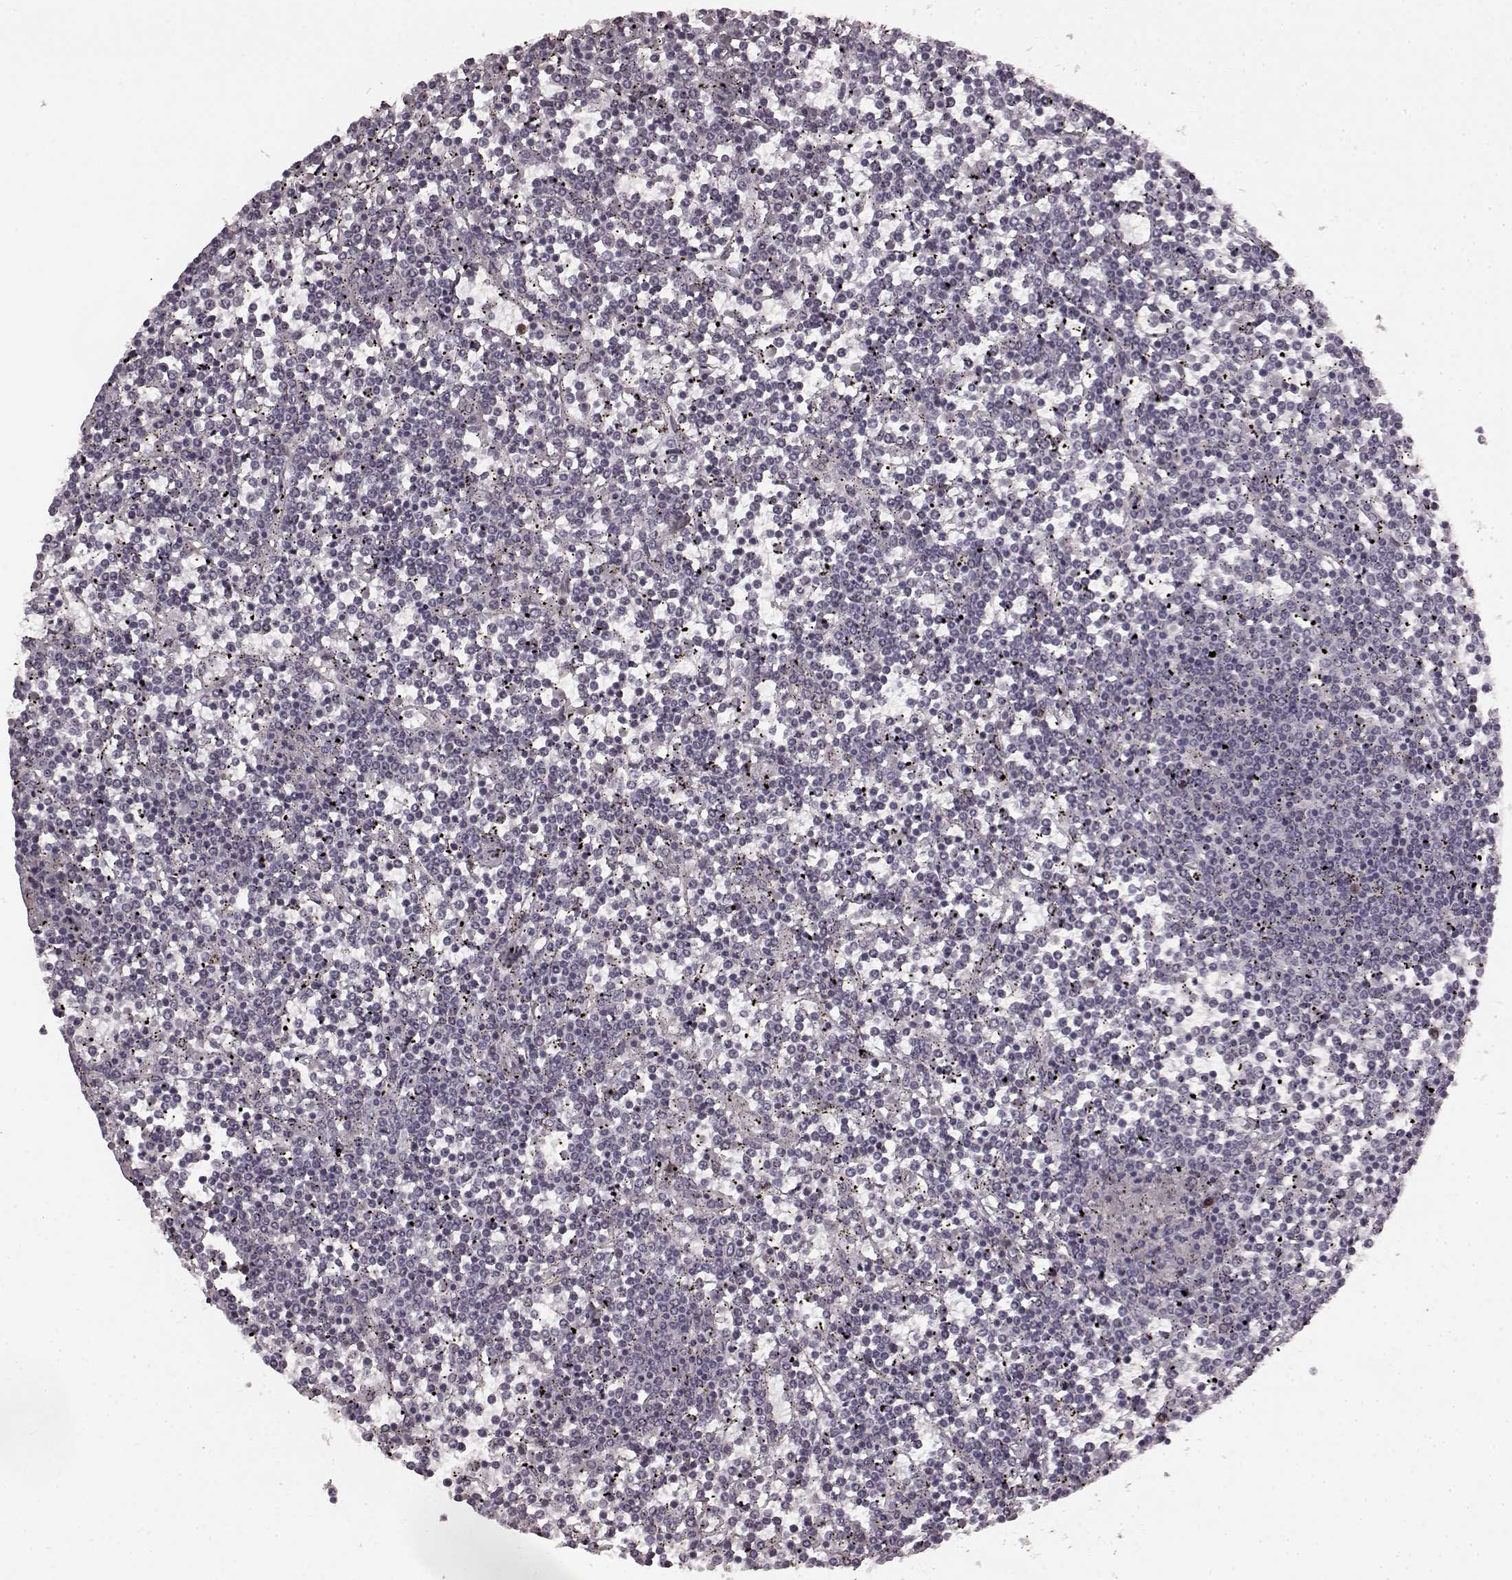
{"staining": {"intensity": "moderate", "quantity": "<25%", "location": "nuclear"}, "tissue": "lymphoma", "cell_type": "Tumor cells", "image_type": "cancer", "snomed": [{"axis": "morphology", "description": "Malignant lymphoma, non-Hodgkin's type, Low grade"}, {"axis": "topography", "description": "Spleen"}], "caption": "DAB immunohistochemical staining of human malignant lymphoma, non-Hodgkin's type (low-grade) displays moderate nuclear protein positivity in about <25% of tumor cells.", "gene": "CCNA2", "patient": {"sex": "female", "age": 19}}